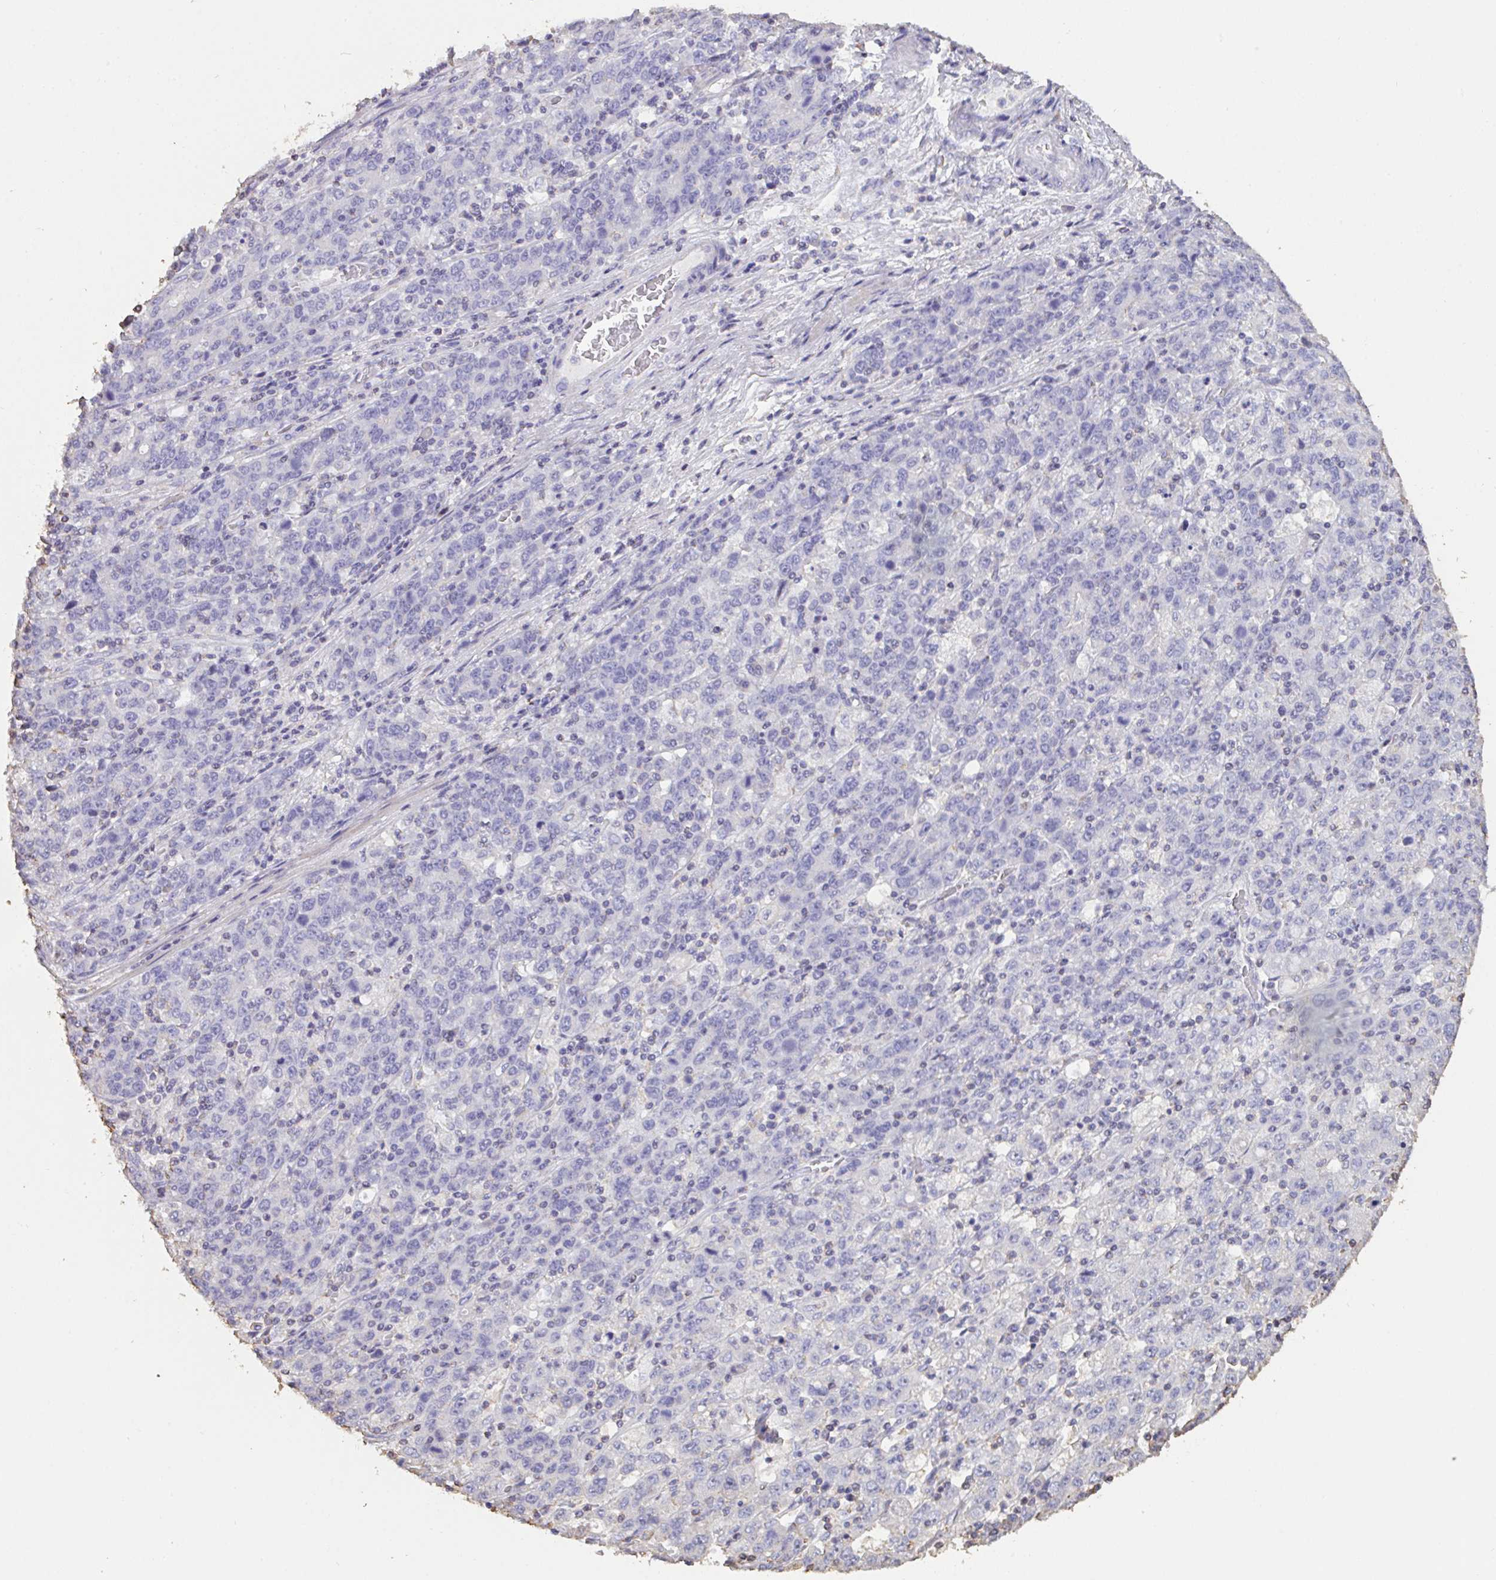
{"staining": {"intensity": "negative", "quantity": "none", "location": "none"}, "tissue": "stomach cancer", "cell_type": "Tumor cells", "image_type": "cancer", "snomed": [{"axis": "morphology", "description": "Adenocarcinoma, NOS"}, {"axis": "topography", "description": "Stomach, upper"}], "caption": "Stomach adenocarcinoma was stained to show a protein in brown. There is no significant positivity in tumor cells.", "gene": "IL23R", "patient": {"sex": "male", "age": 69}}